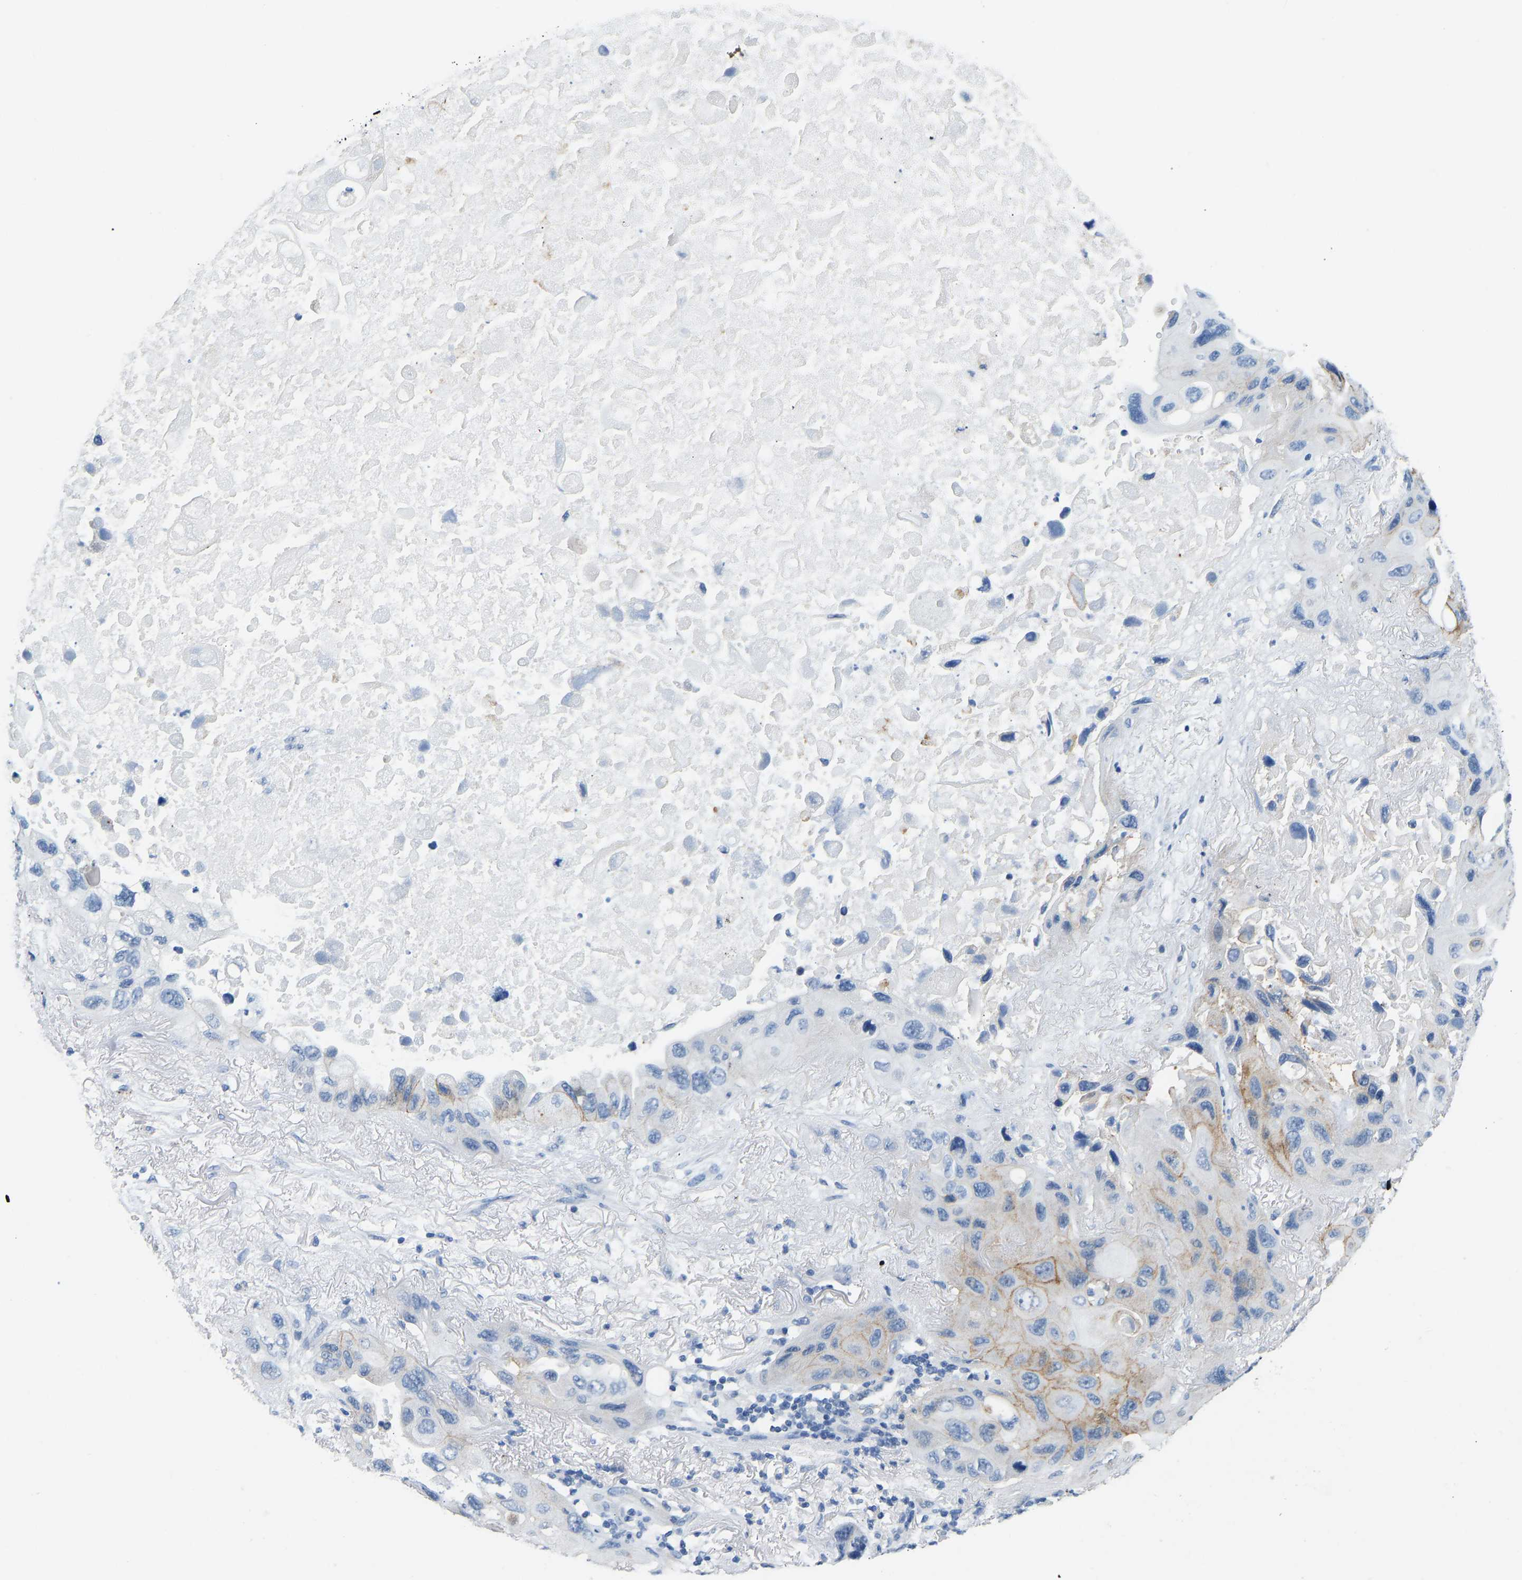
{"staining": {"intensity": "moderate", "quantity": "25%-75%", "location": "cytoplasmic/membranous"}, "tissue": "lung cancer", "cell_type": "Tumor cells", "image_type": "cancer", "snomed": [{"axis": "morphology", "description": "Squamous cell carcinoma, NOS"}, {"axis": "topography", "description": "Lung"}], "caption": "Lung squamous cell carcinoma was stained to show a protein in brown. There is medium levels of moderate cytoplasmic/membranous staining in about 25%-75% of tumor cells.", "gene": "ATP1A1", "patient": {"sex": "female", "age": 73}}